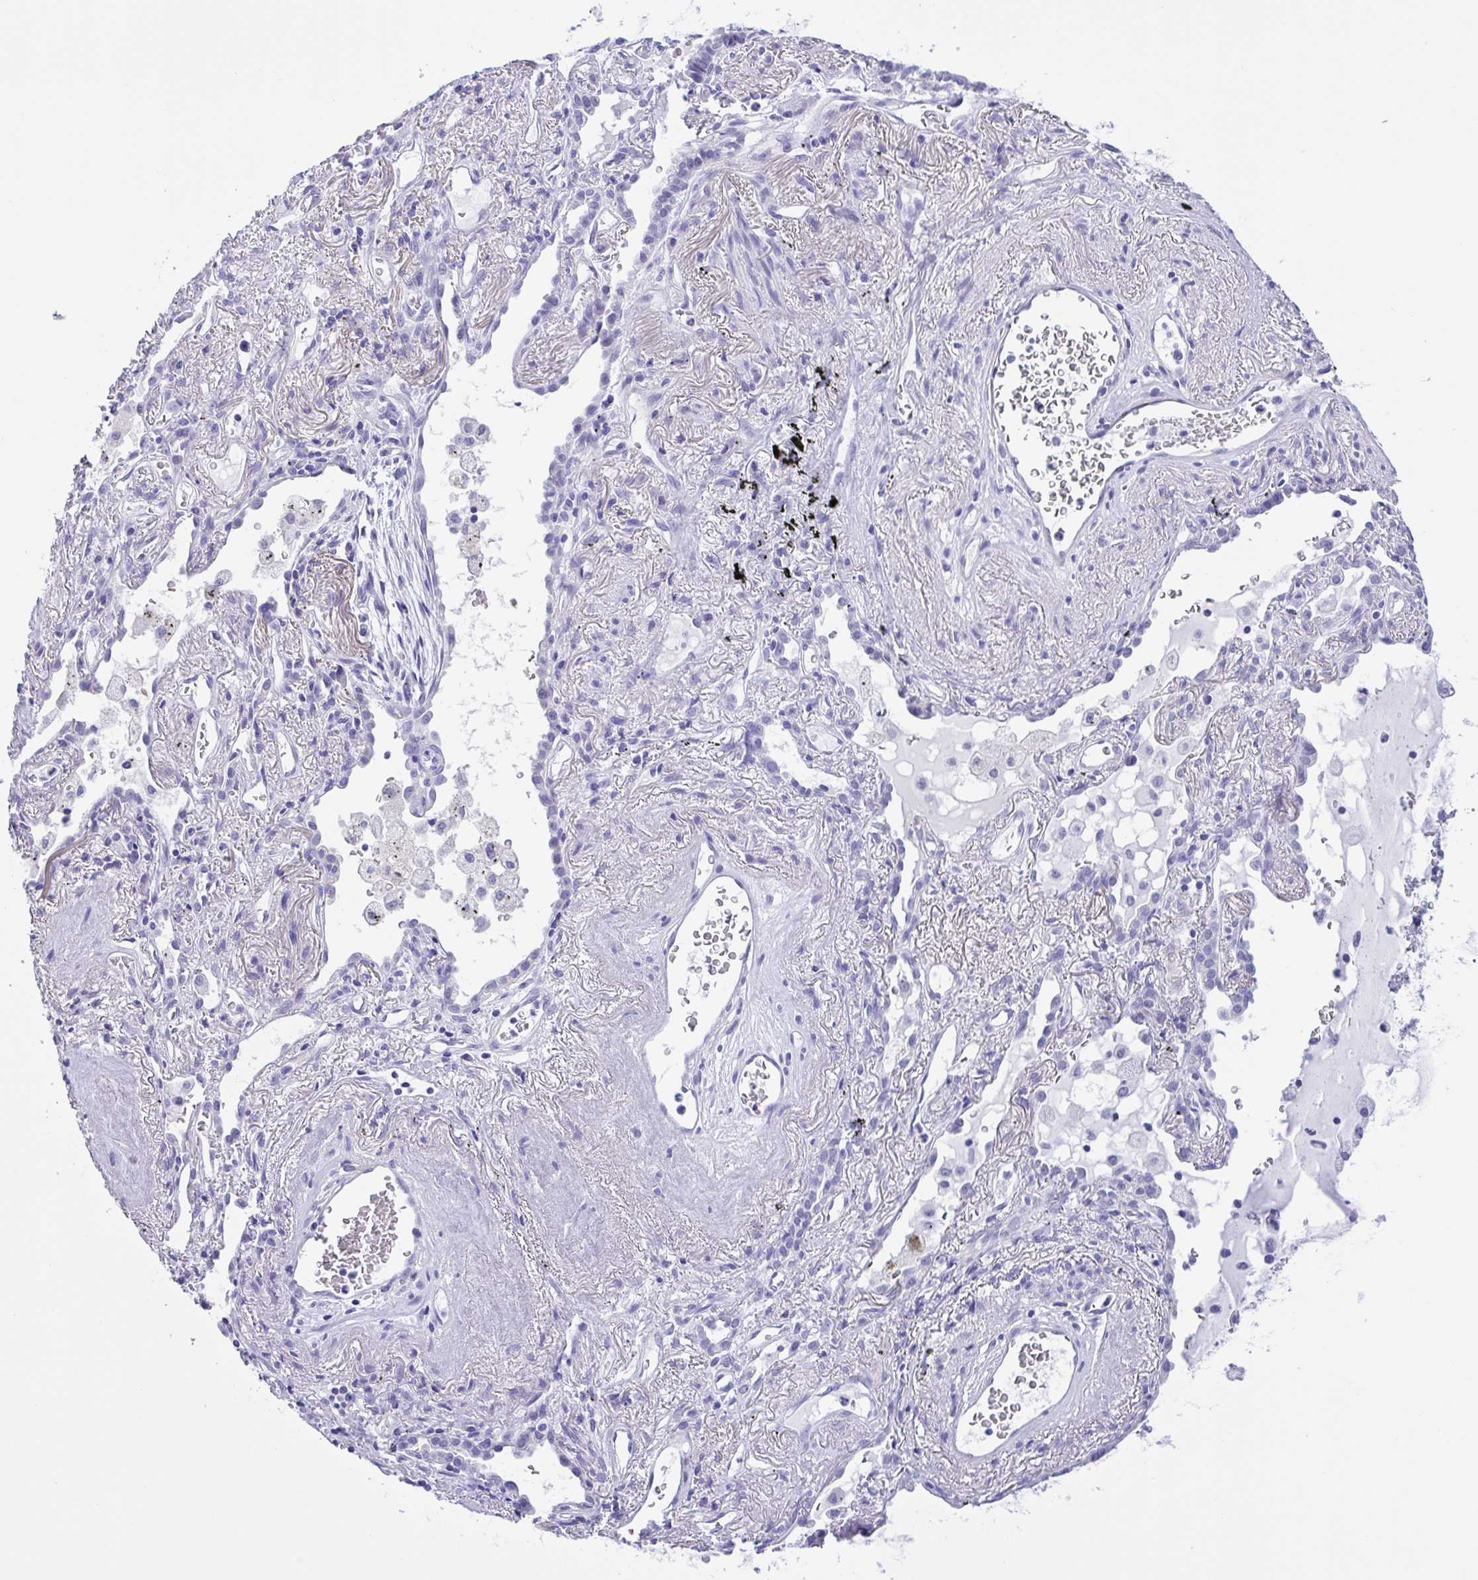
{"staining": {"intensity": "negative", "quantity": "none", "location": "none"}, "tissue": "lung cancer", "cell_type": "Tumor cells", "image_type": "cancer", "snomed": [{"axis": "morphology", "description": "Squamous cell carcinoma, NOS"}, {"axis": "topography", "description": "Lung"}], "caption": "Tumor cells are negative for brown protein staining in lung cancer (squamous cell carcinoma).", "gene": "AHCYL2", "patient": {"sex": "male", "age": 74}}